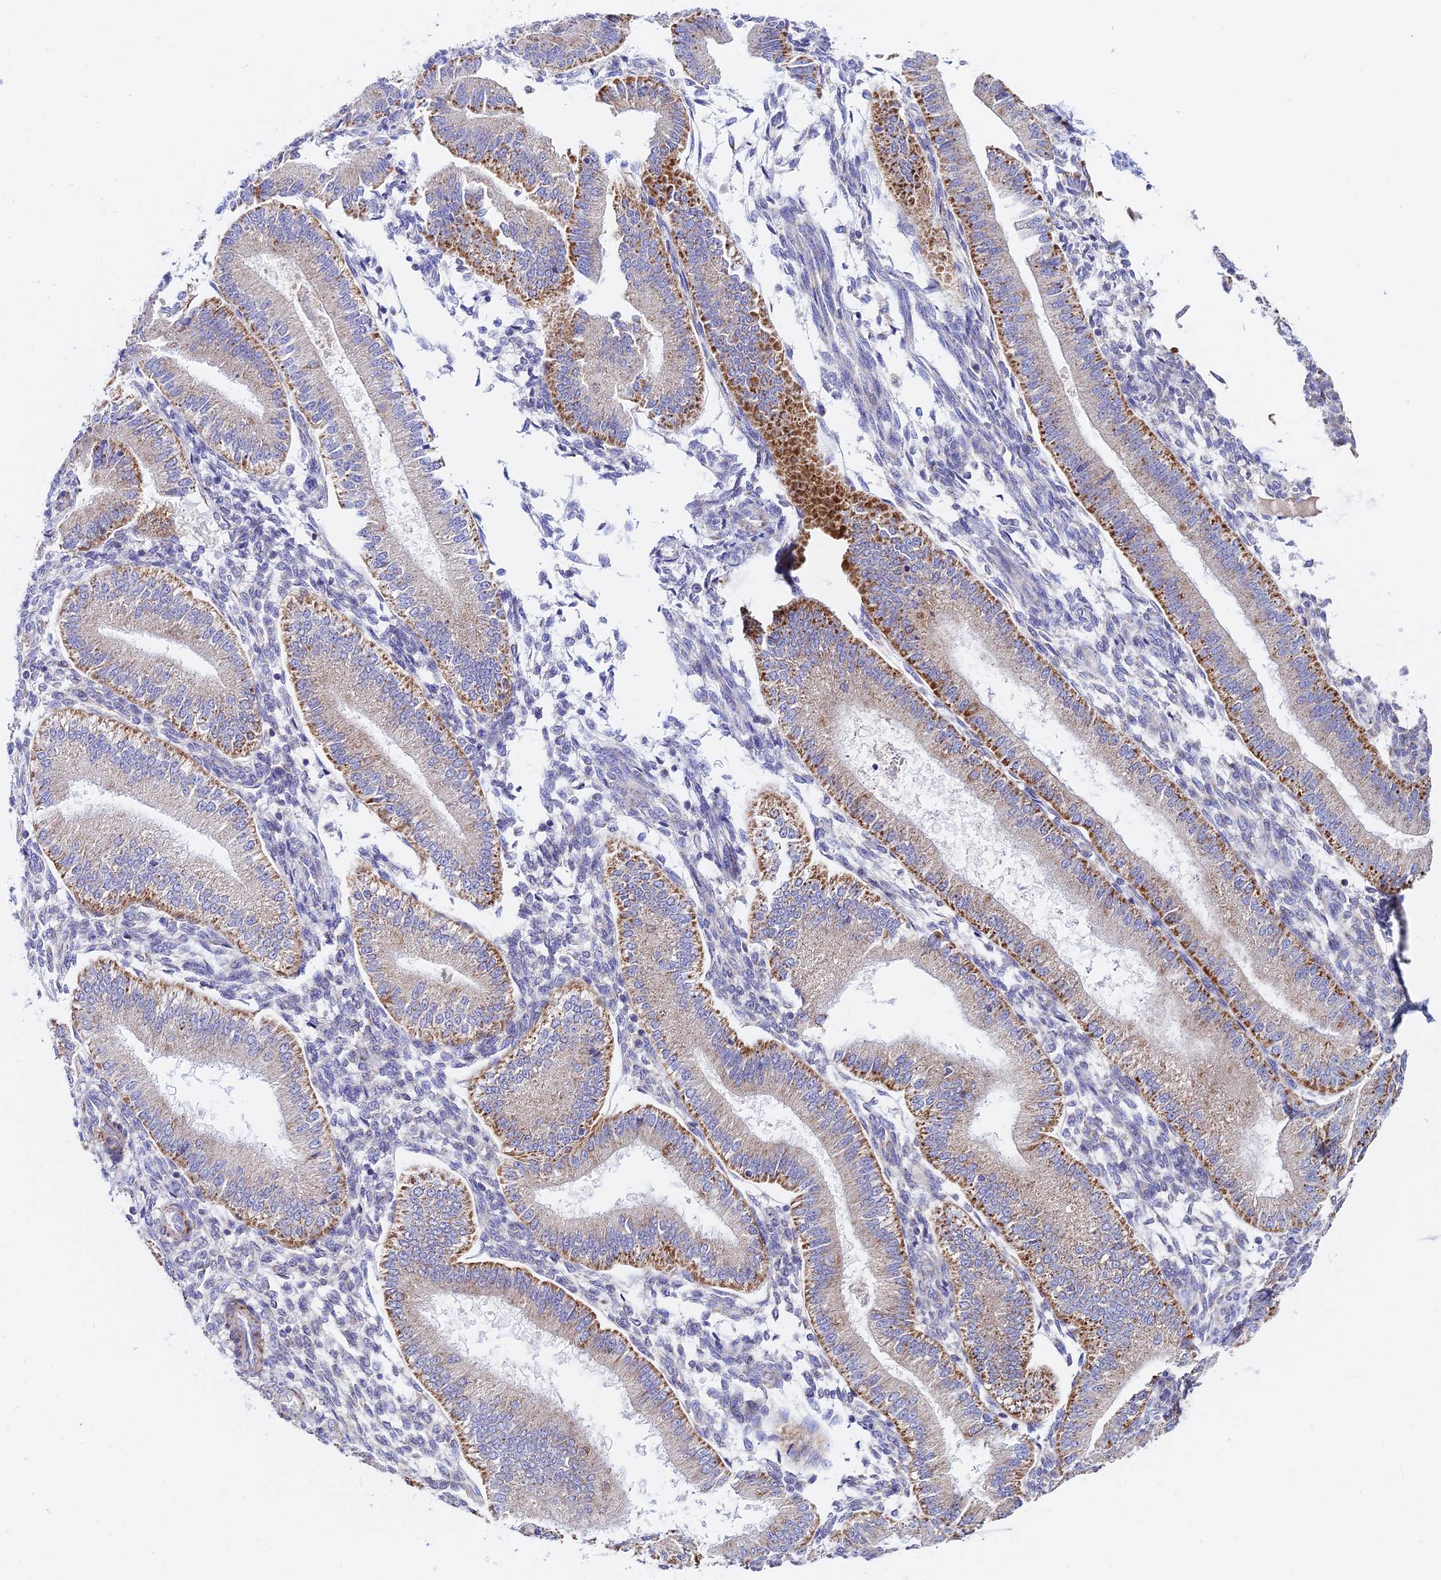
{"staining": {"intensity": "negative", "quantity": "none", "location": "none"}, "tissue": "endometrium", "cell_type": "Cells in endometrial stroma", "image_type": "normal", "snomed": [{"axis": "morphology", "description": "Normal tissue, NOS"}, {"axis": "topography", "description": "Endometrium"}], "caption": "Photomicrograph shows no protein staining in cells in endometrial stroma of normal endometrium.", "gene": "HSDL2", "patient": {"sex": "female", "age": 39}}